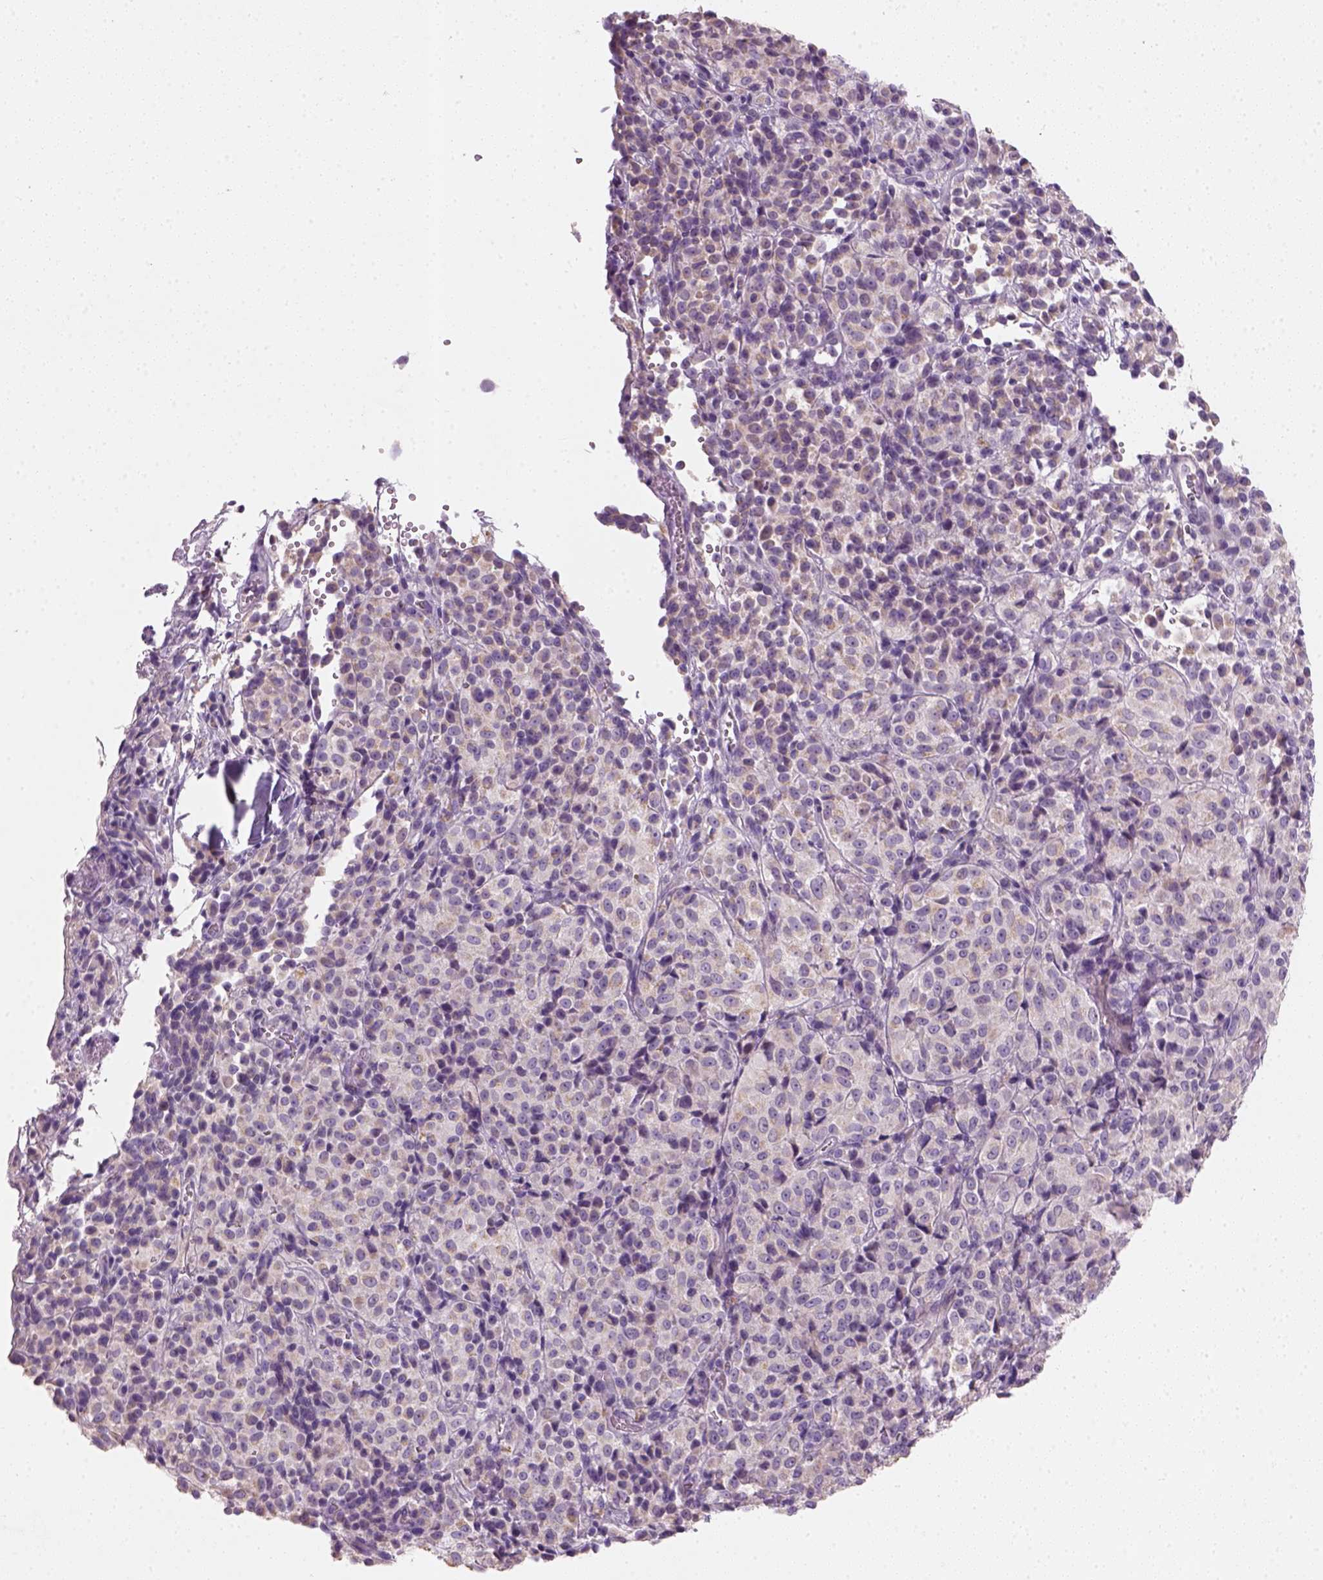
{"staining": {"intensity": "weak", "quantity": ">75%", "location": "cytoplasmic/membranous"}, "tissue": "melanoma", "cell_type": "Tumor cells", "image_type": "cancer", "snomed": [{"axis": "morphology", "description": "Malignant melanoma, Metastatic site"}, {"axis": "topography", "description": "Brain"}], "caption": "IHC (DAB (3,3'-diaminobenzidine)) staining of human melanoma reveals weak cytoplasmic/membranous protein positivity in approximately >75% of tumor cells. Nuclei are stained in blue.", "gene": "NUDT6", "patient": {"sex": "female", "age": 56}}